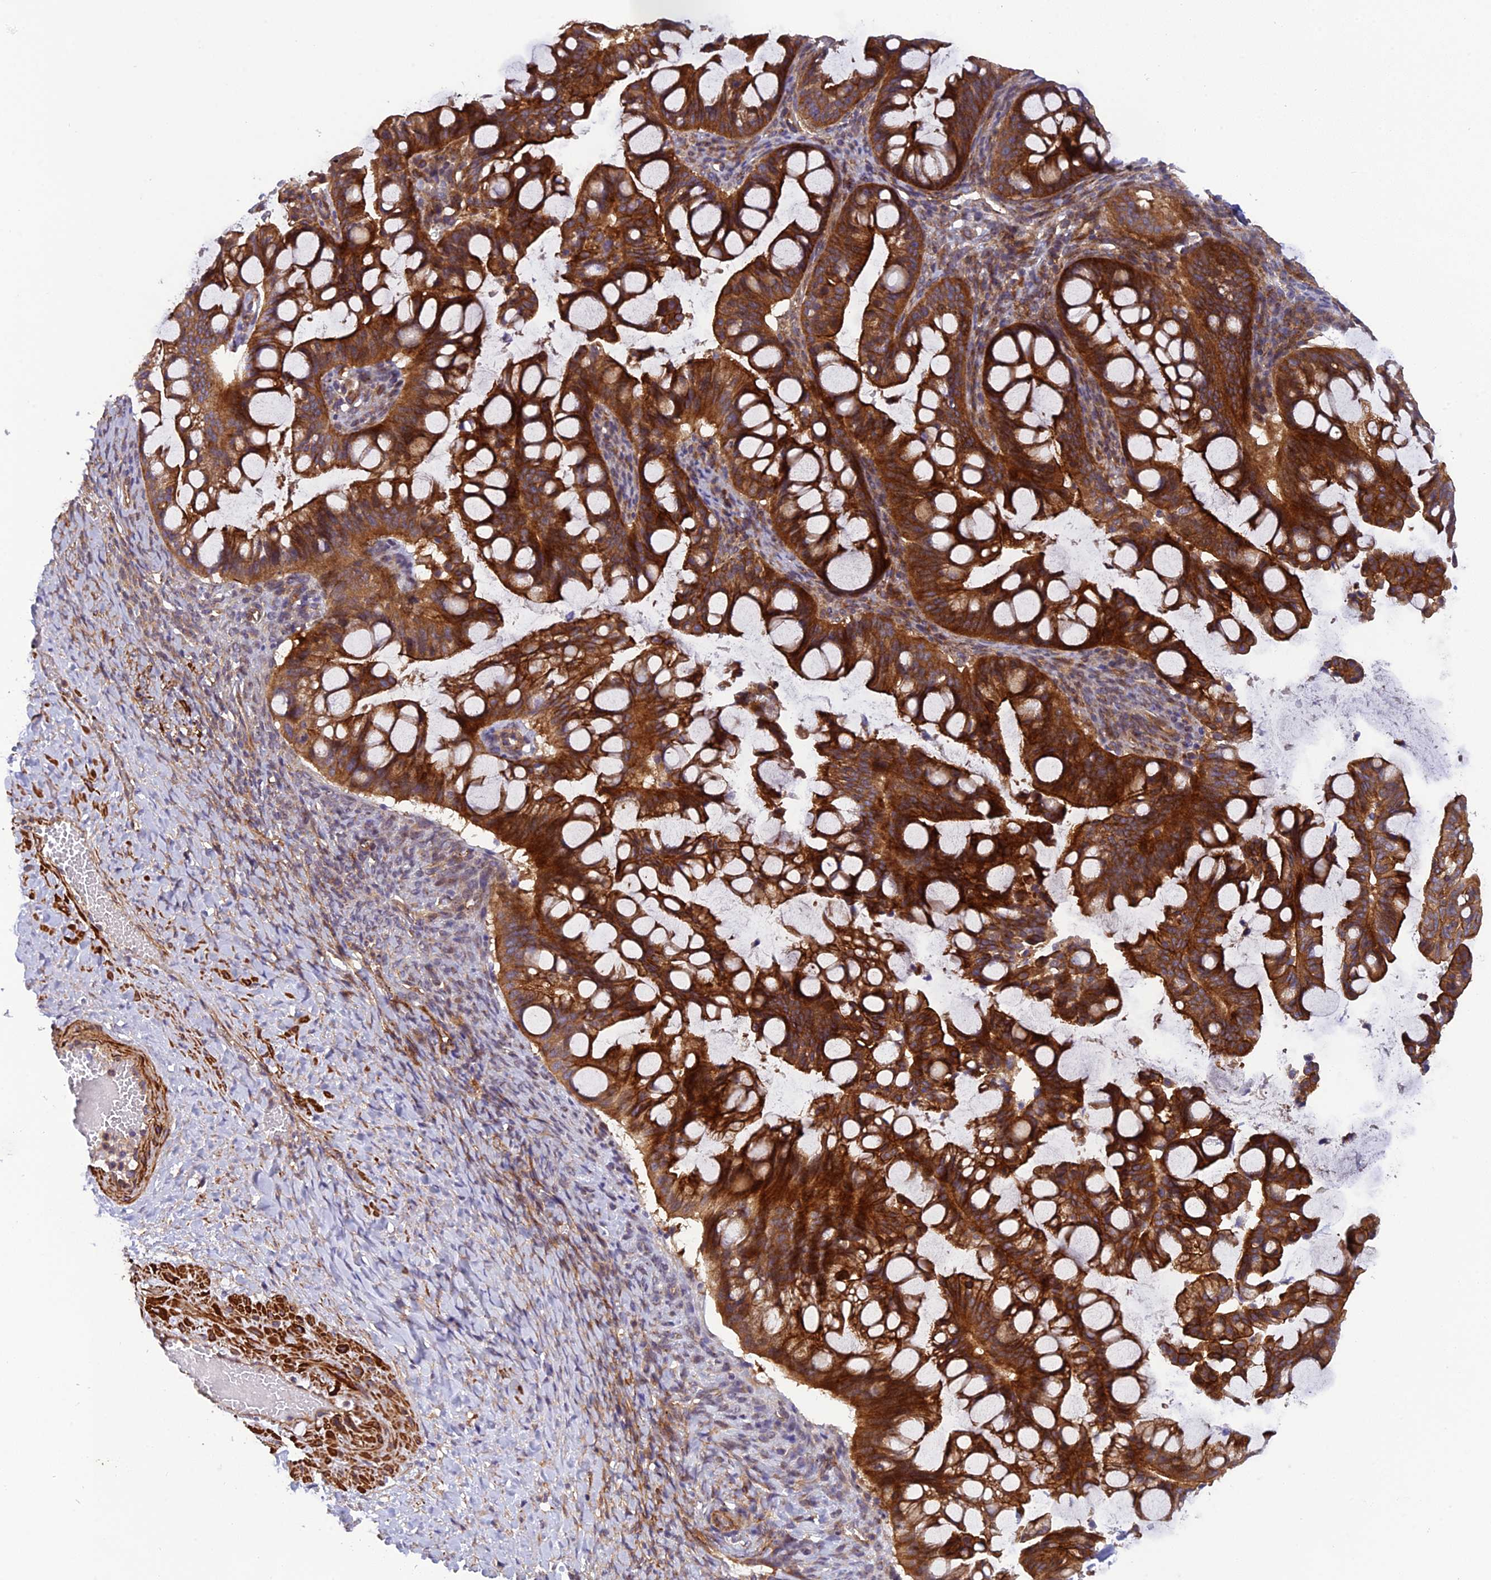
{"staining": {"intensity": "strong", "quantity": ">75%", "location": "cytoplasmic/membranous"}, "tissue": "ovarian cancer", "cell_type": "Tumor cells", "image_type": "cancer", "snomed": [{"axis": "morphology", "description": "Cystadenocarcinoma, mucinous, NOS"}, {"axis": "topography", "description": "Ovary"}], "caption": "This histopathology image demonstrates IHC staining of human ovarian cancer, with high strong cytoplasmic/membranous staining in approximately >75% of tumor cells.", "gene": "ADAMTS15", "patient": {"sex": "female", "age": 73}}